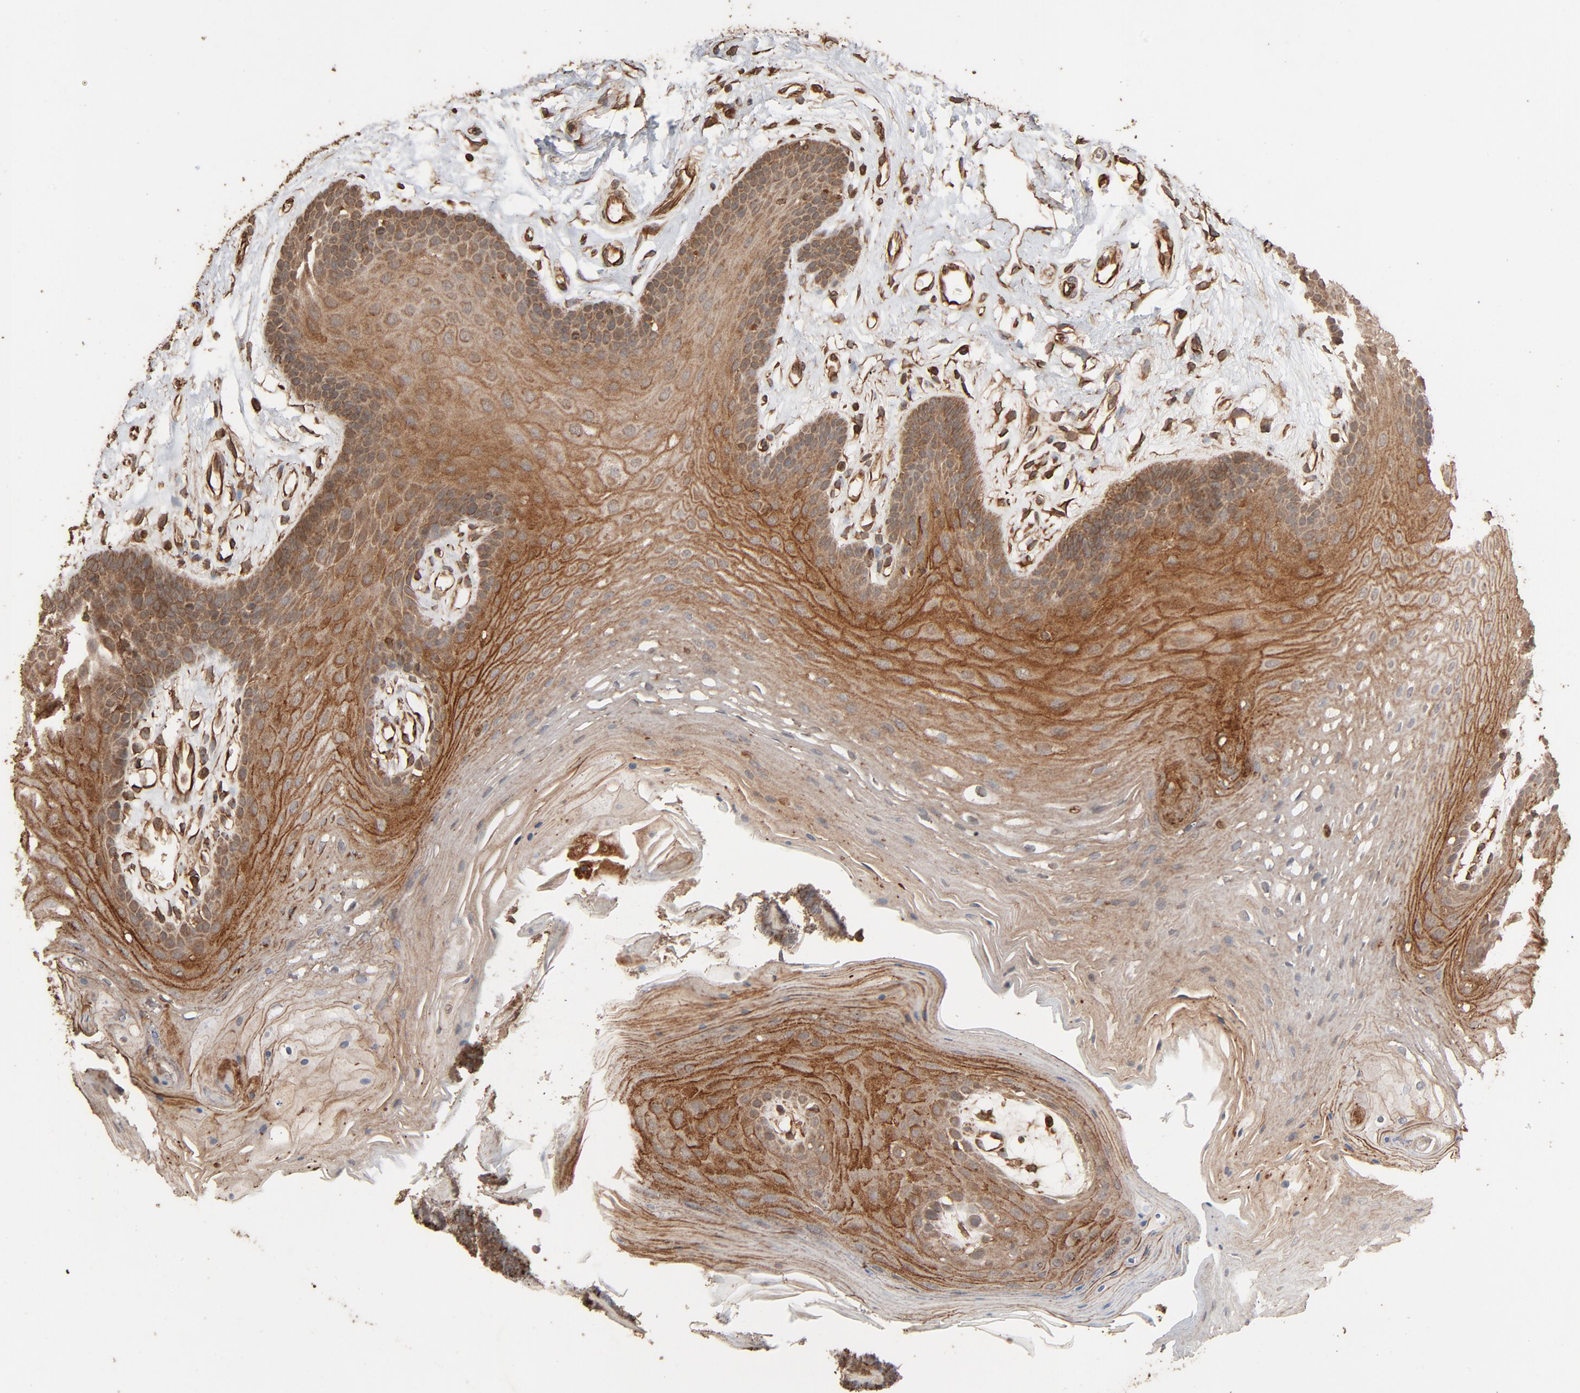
{"staining": {"intensity": "moderate", "quantity": ">75%", "location": "cytoplasmic/membranous"}, "tissue": "oral mucosa", "cell_type": "Squamous epithelial cells", "image_type": "normal", "snomed": [{"axis": "morphology", "description": "Normal tissue, NOS"}, {"axis": "topography", "description": "Oral tissue"}], "caption": "Oral mucosa stained with immunohistochemistry demonstrates moderate cytoplasmic/membranous positivity in about >75% of squamous epithelial cells. (brown staining indicates protein expression, while blue staining denotes nuclei).", "gene": "RPS6KA6", "patient": {"sex": "male", "age": 62}}